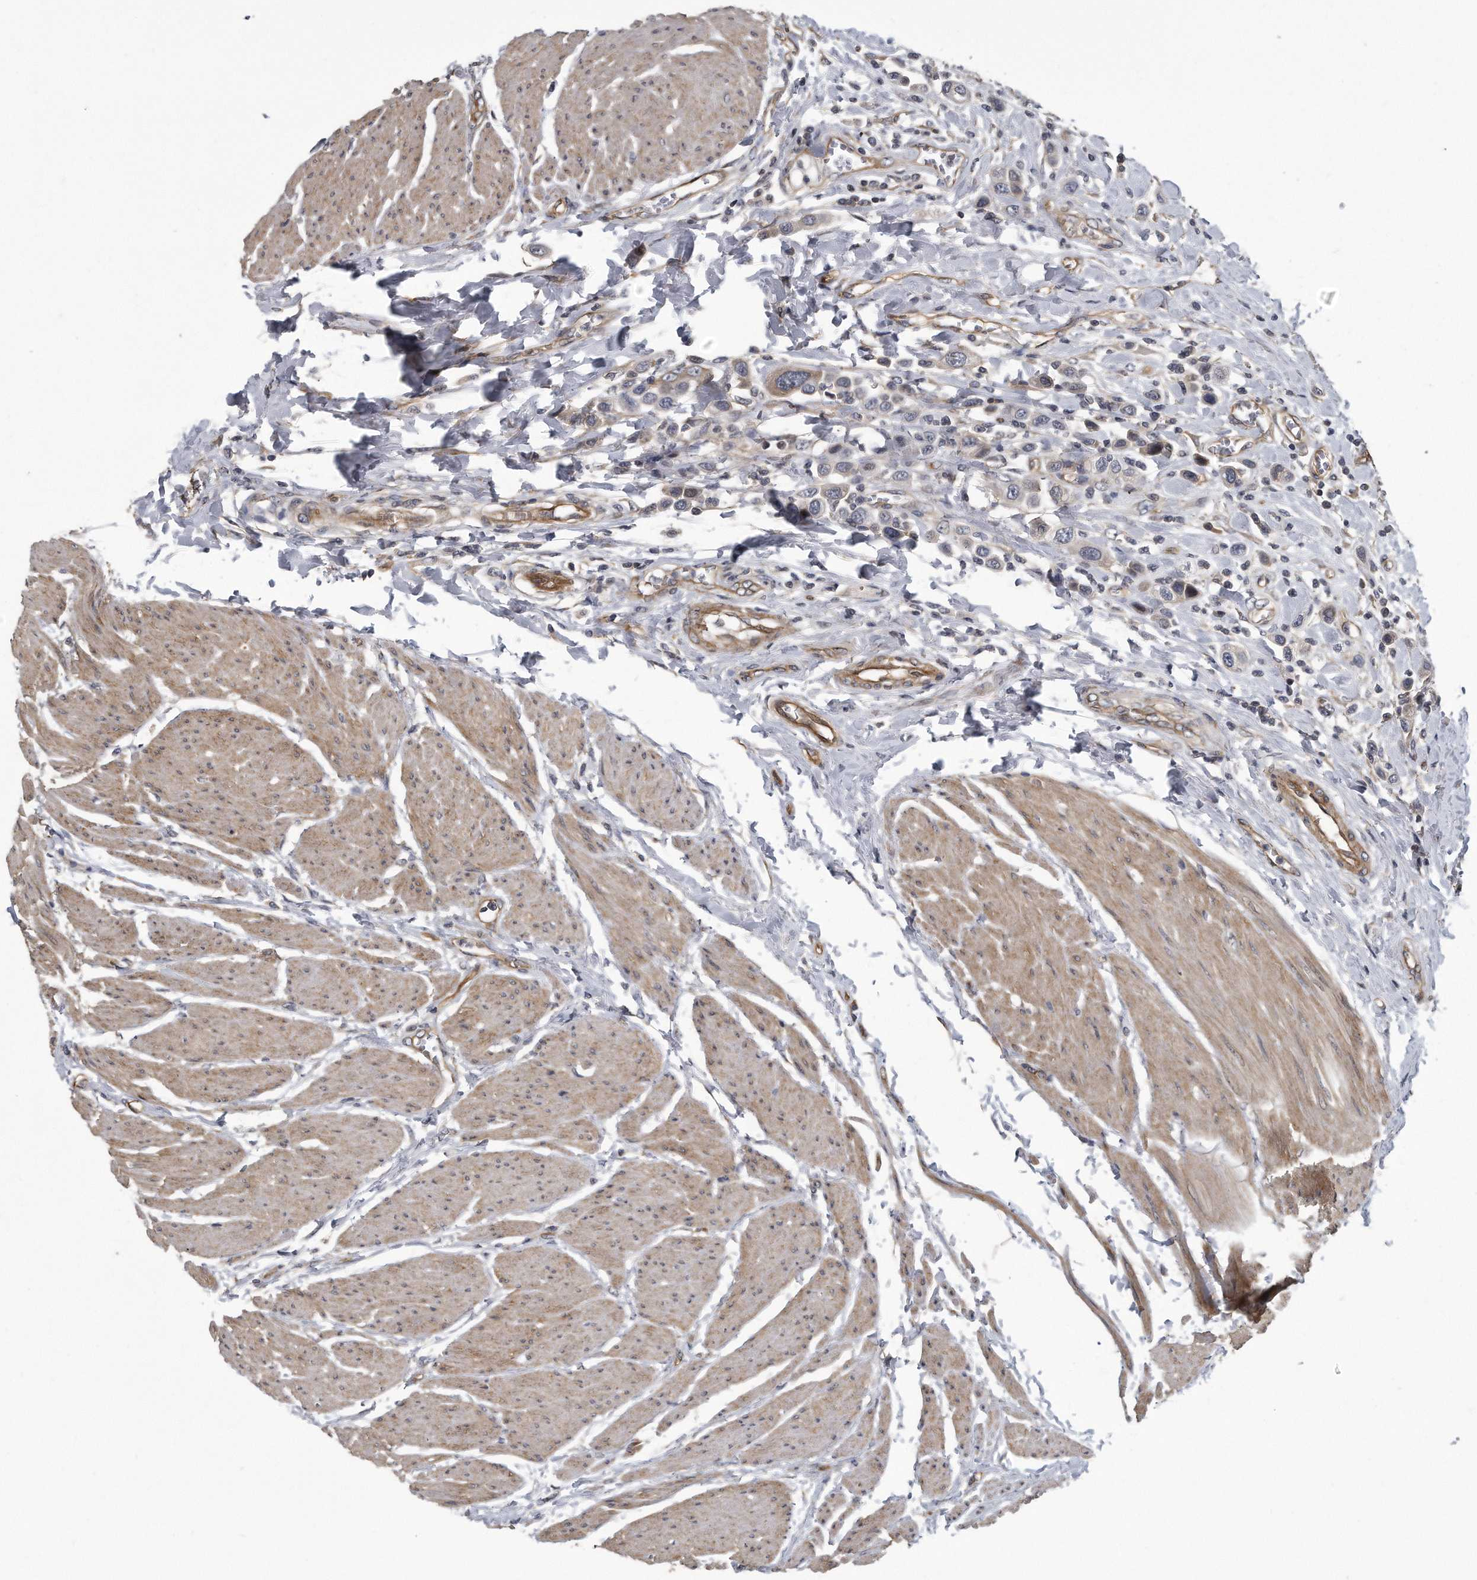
{"staining": {"intensity": "weak", "quantity": "<25%", "location": "cytoplasmic/membranous"}, "tissue": "urothelial cancer", "cell_type": "Tumor cells", "image_type": "cancer", "snomed": [{"axis": "morphology", "description": "Urothelial carcinoma, High grade"}, {"axis": "topography", "description": "Urinary bladder"}], "caption": "Urothelial carcinoma (high-grade) stained for a protein using immunohistochemistry (IHC) displays no expression tumor cells.", "gene": "ARMCX1", "patient": {"sex": "male", "age": 50}}